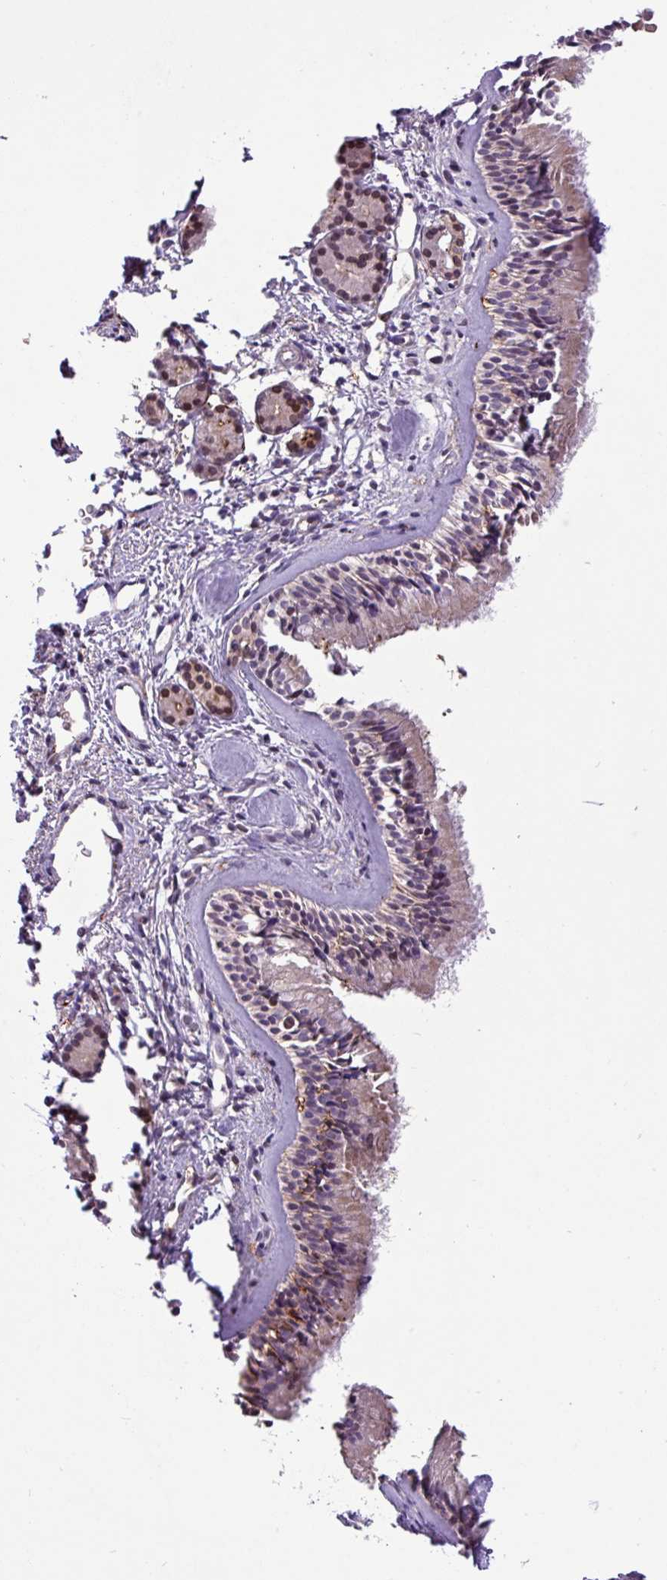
{"staining": {"intensity": "weak", "quantity": "<25%", "location": "cytoplasmic/membranous,nuclear"}, "tissue": "nasopharynx", "cell_type": "Respiratory epithelial cells", "image_type": "normal", "snomed": [{"axis": "morphology", "description": "Normal tissue, NOS"}, {"axis": "topography", "description": "Nasopharynx"}], "caption": "This is an immunohistochemistry histopathology image of normal human nasopharynx. There is no staining in respiratory epithelial cells.", "gene": "RPP25L", "patient": {"sex": "male", "age": 82}}